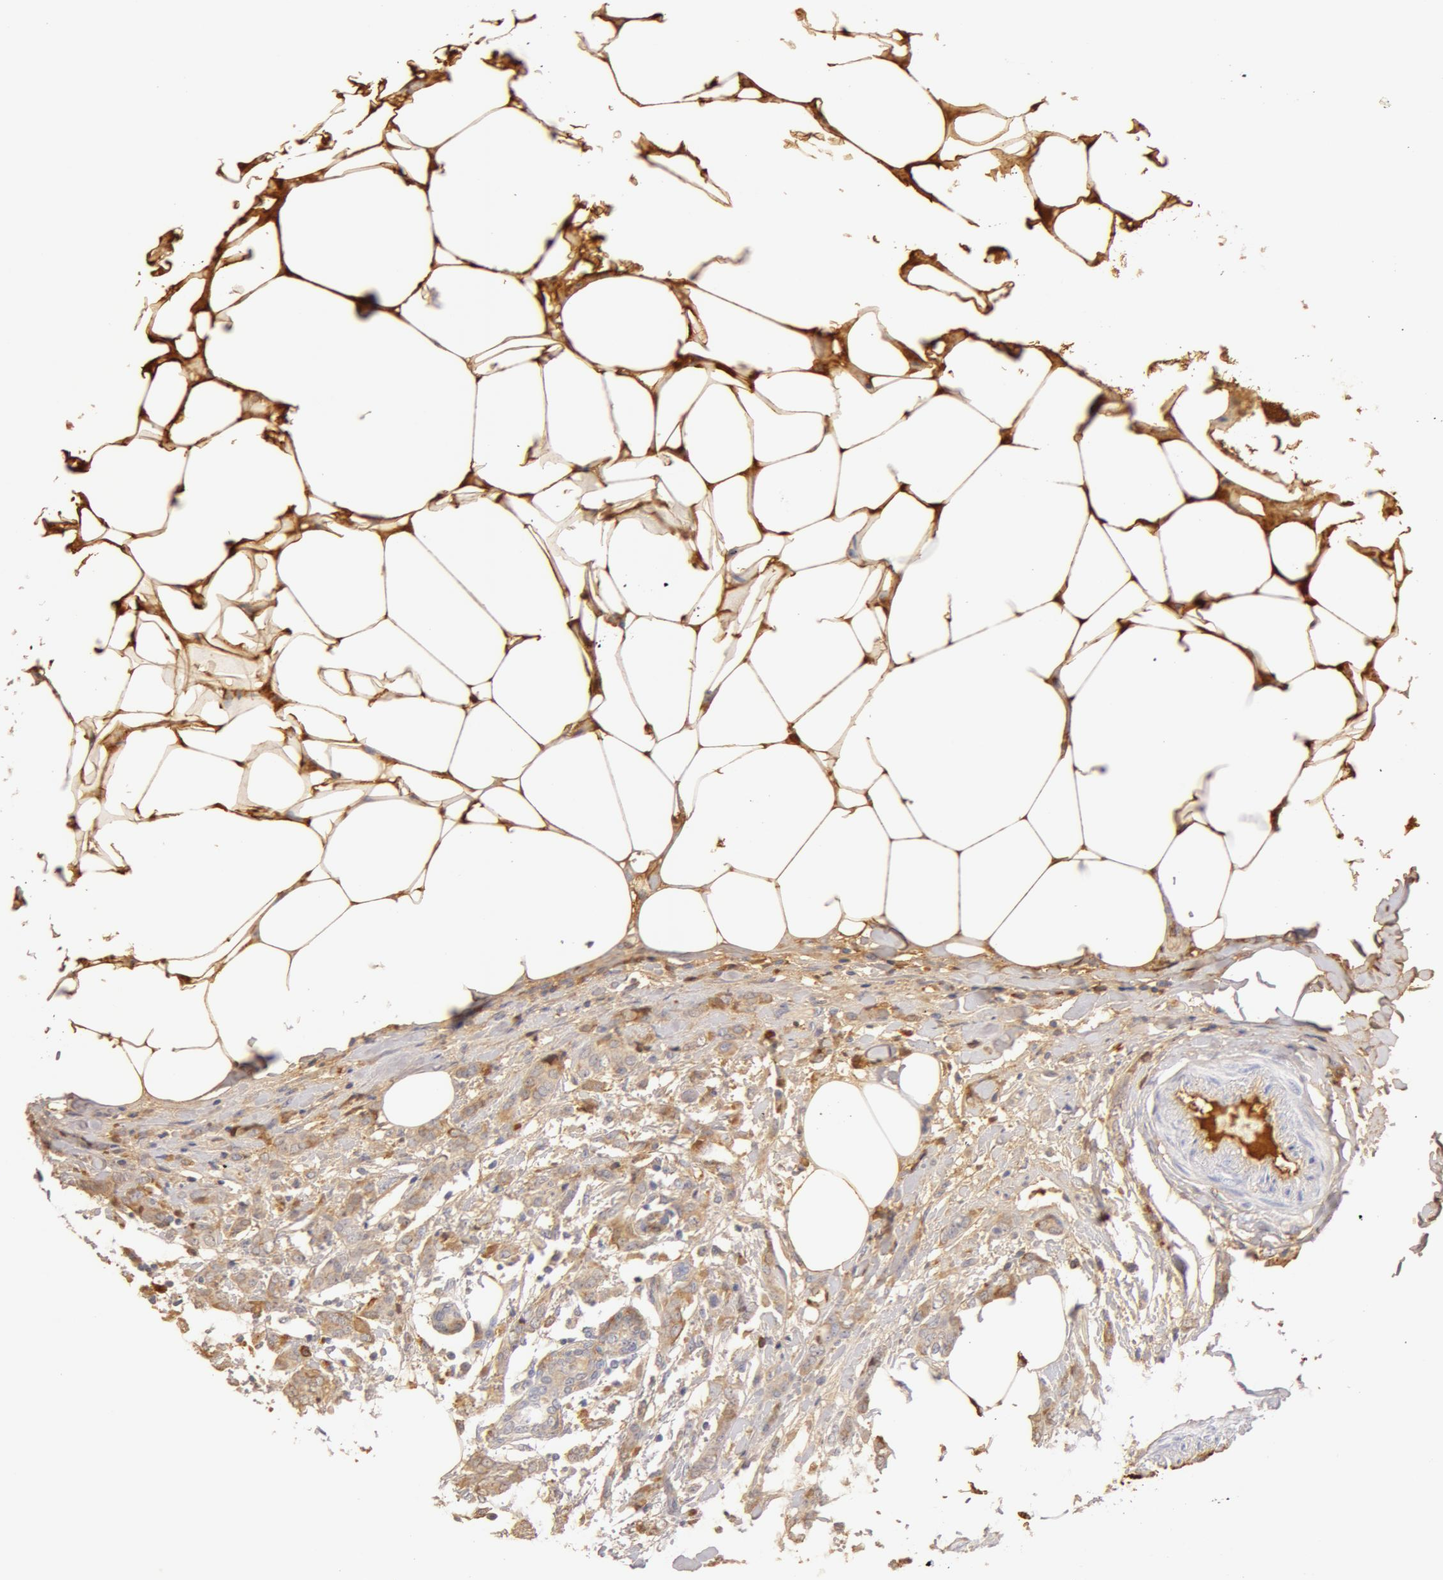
{"staining": {"intensity": "weak", "quantity": ">75%", "location": "cytoplasmic/membranous"}, "tissue": "breast cancer", "cell_type": "Tumor cells", "image_type": "cancer", "snomed": [{"axis": "morphology", "description": "Duct carcinoma"}, {"axis": "topography", "description": "Breast"}], "caption": "Immunohistochemical staining of human breast invasive ductal carcinoma shows weak cytoplasmic/membranous protein positivity in approximately >75% of tumor cells. (IHC, brightfield microscopy, high magnification).", "gene": "TF", "patient": {"sex": "female", "age": 53}}